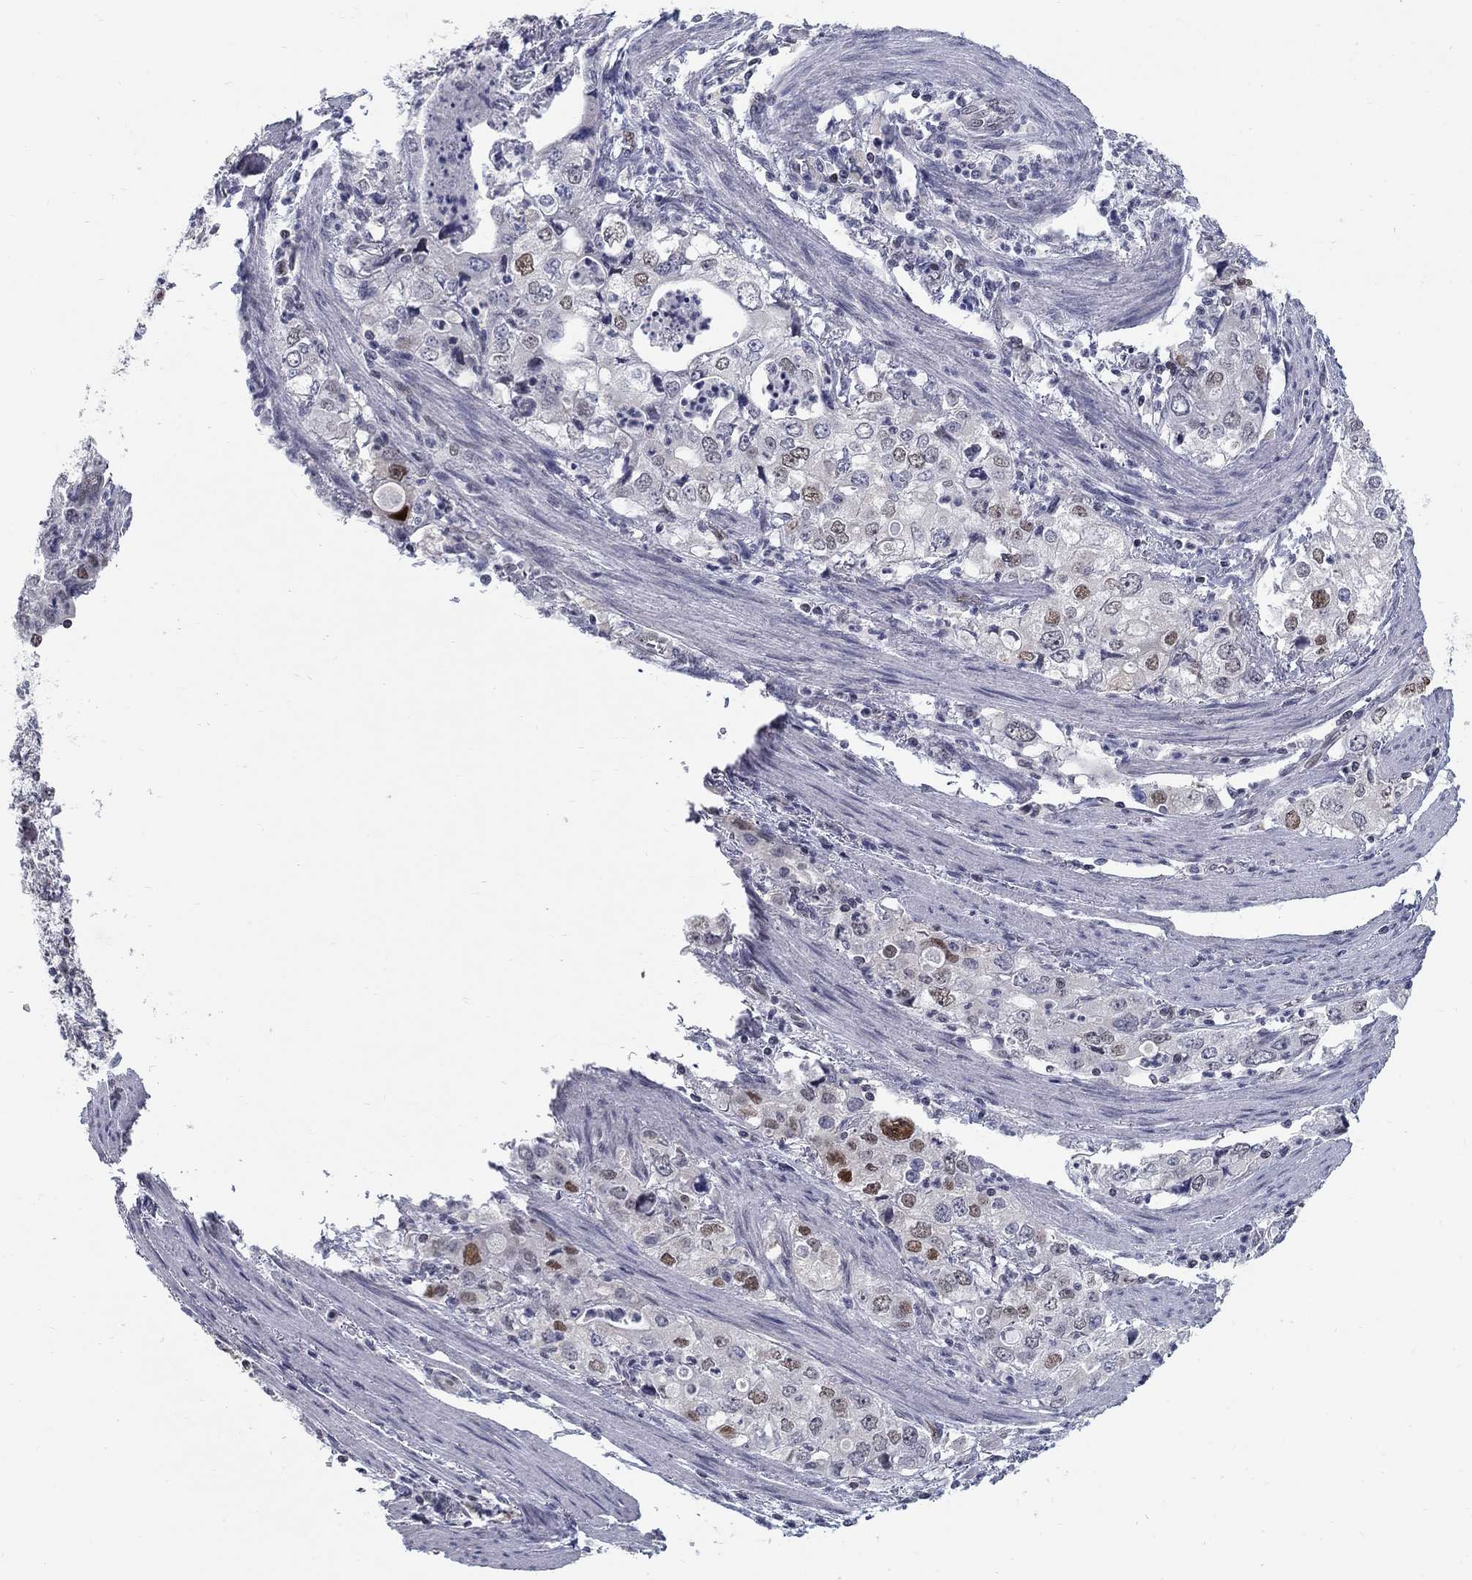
{"staining": {"intensity": "moderate", "quantity": "<25%", "location": "nuclear"}, "tissue": "stomach cancer", "cell_type": "Tumor cells", "image_type": "cancer", "snomed": [{"axis": "morphology", "description": "Adenocarcinoma, NOS"}, {"axis": "topography", "description": "Stomach, upper"}], "caption": "IHC of adenocarcinoma (stomach) reveals low levels of moderate nuclear positivity in about <25% of tumor cells.", "gene": "GCFC2", "patient": {"sex": "male", "age": 75}}